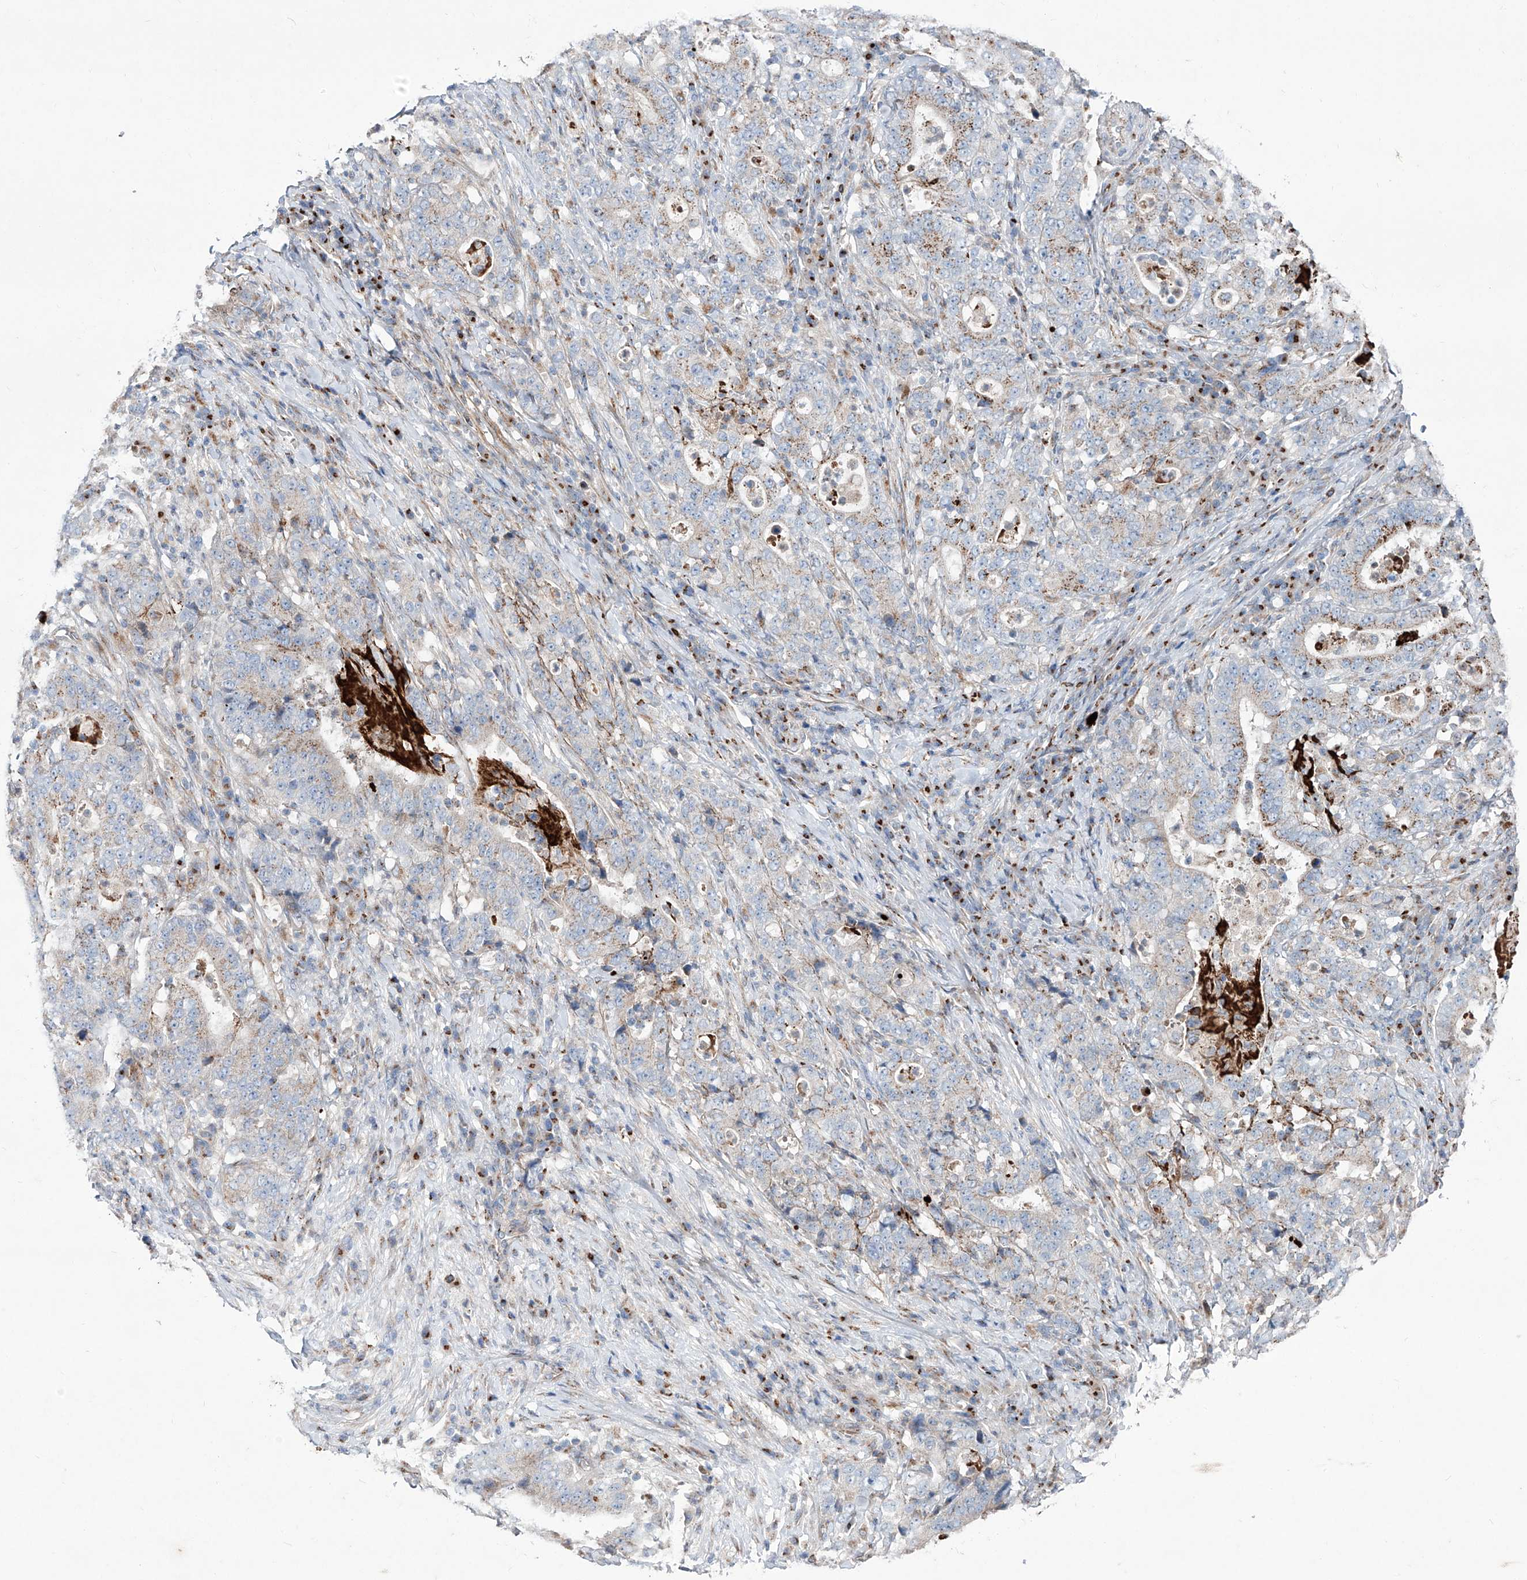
{"staining": {"intensity": "weak", "quantity": "25%-75%", "location": "cytoplasmic/membranous"}, "tissue": "stomach cancer", "cell_type": "Tumor cells", "image_type": "cancer", "snomed": [{"axis": "morphology", "description": "Normal tissue, NOS"}, {"axis": "morphology", "description": "Adenocarcinoma, NOS"}, {"axis": "topography", "description": "Stomach, upper"}, {"axis": "topography", "description": "Stomach"}], "caption": "Stomach cancer stained with immunohistochemistry (IHC) shows weak cytoplasmic/membranous expression in approximately 25%-75% of tumor cells.", "gene": "CDH5", "patient": {"sex": "male", "age": 59}}